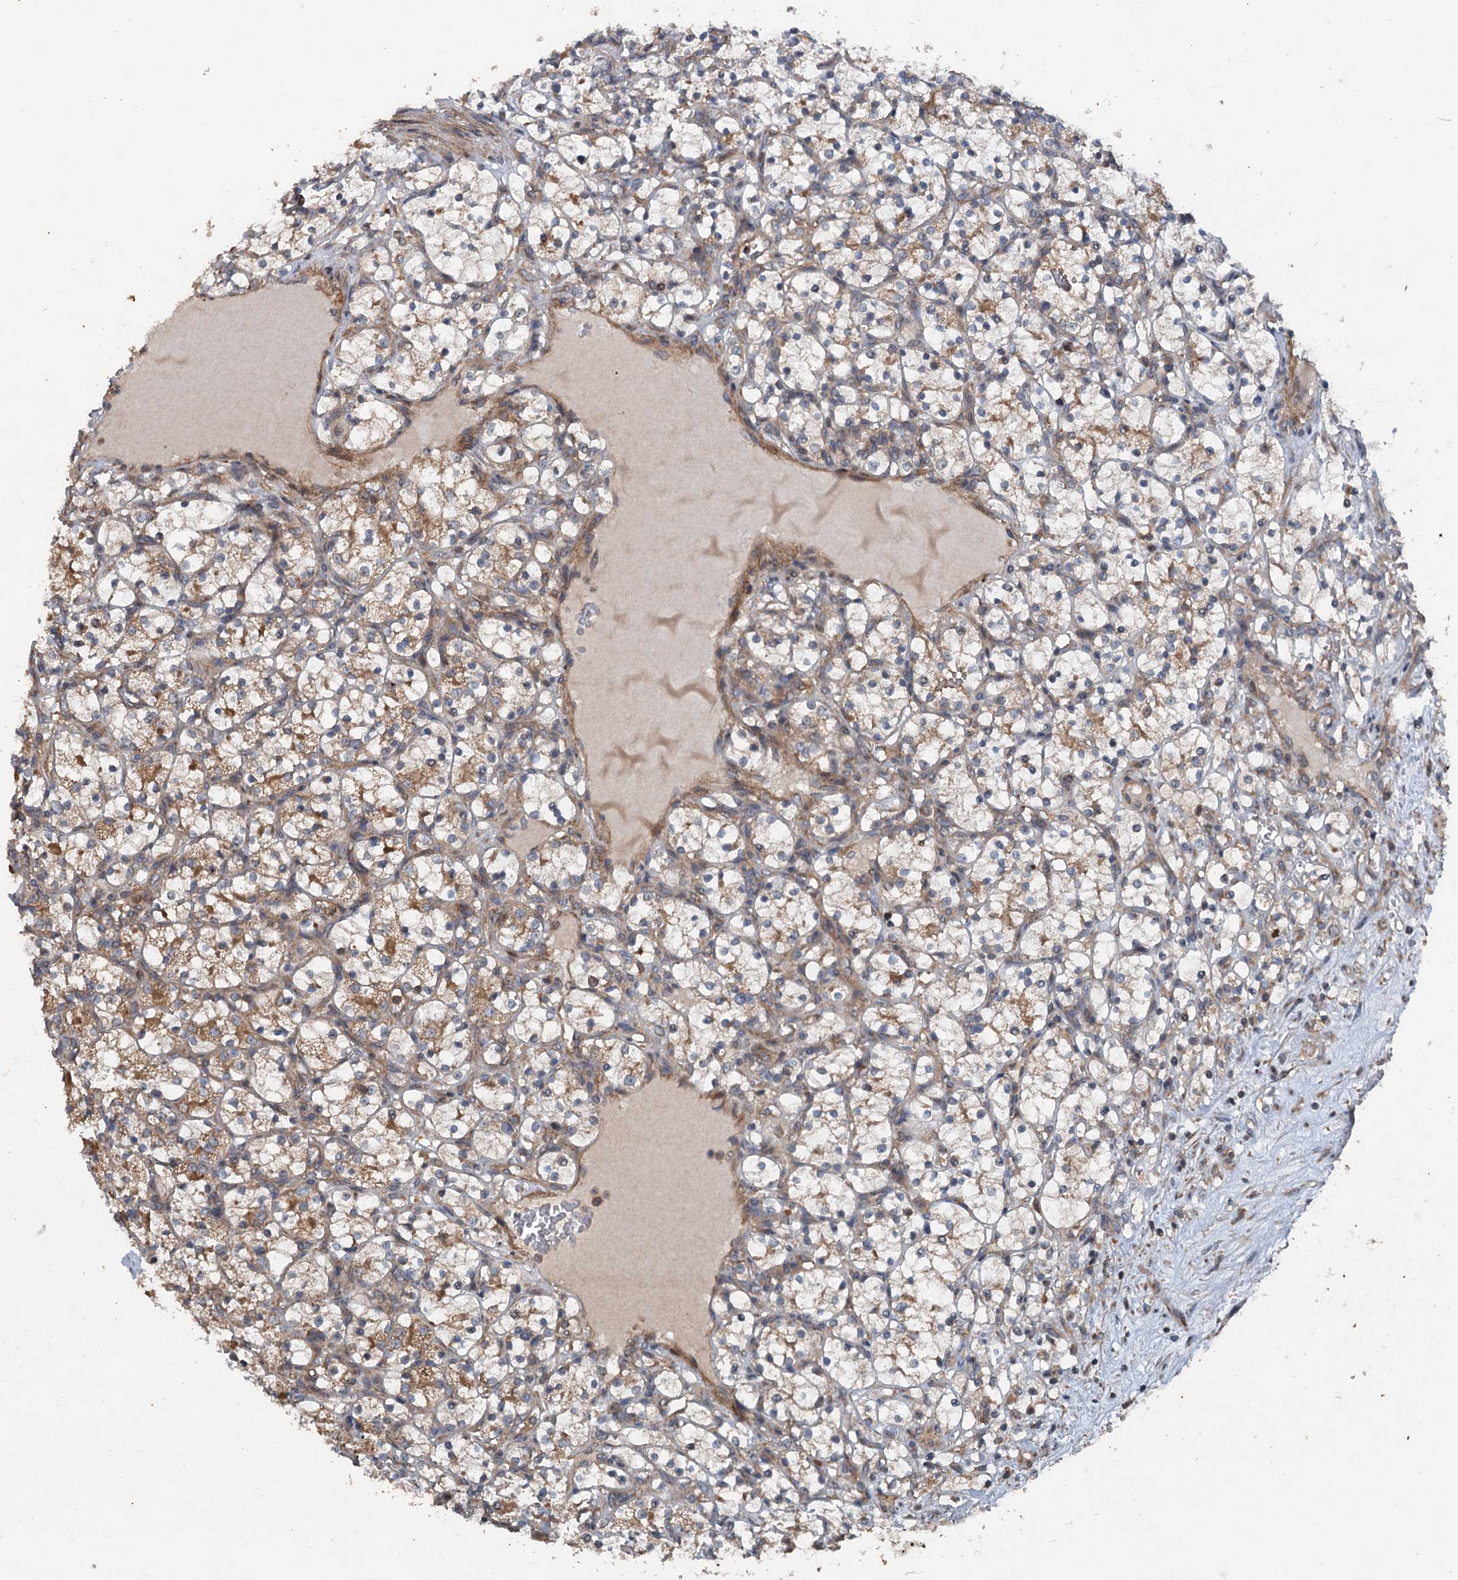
{"staining": {"intensity": "moderate", "quantity": "25%-75%", "location": "cytoplasmic/membranous"}, "tissue": "renal cancer", "cell_type": "Tumor cells", "image_type": "cancer", "snomed": [{"axis": "morphology", "description": "Adenocarcinoma, NOS"}, {"axis": "topography", "description": "Kidney"}], "caption": "Protein staining demonstrates moderate cytoplasmic/membranous positivity in approximately 25%-75% of tumor cells in renal adenocarcinoma. (Brightfield microscopy of DAB IHC at high magnification).", "gene": "TEDC1", "patient": {"sex": "female", "age": 69}}